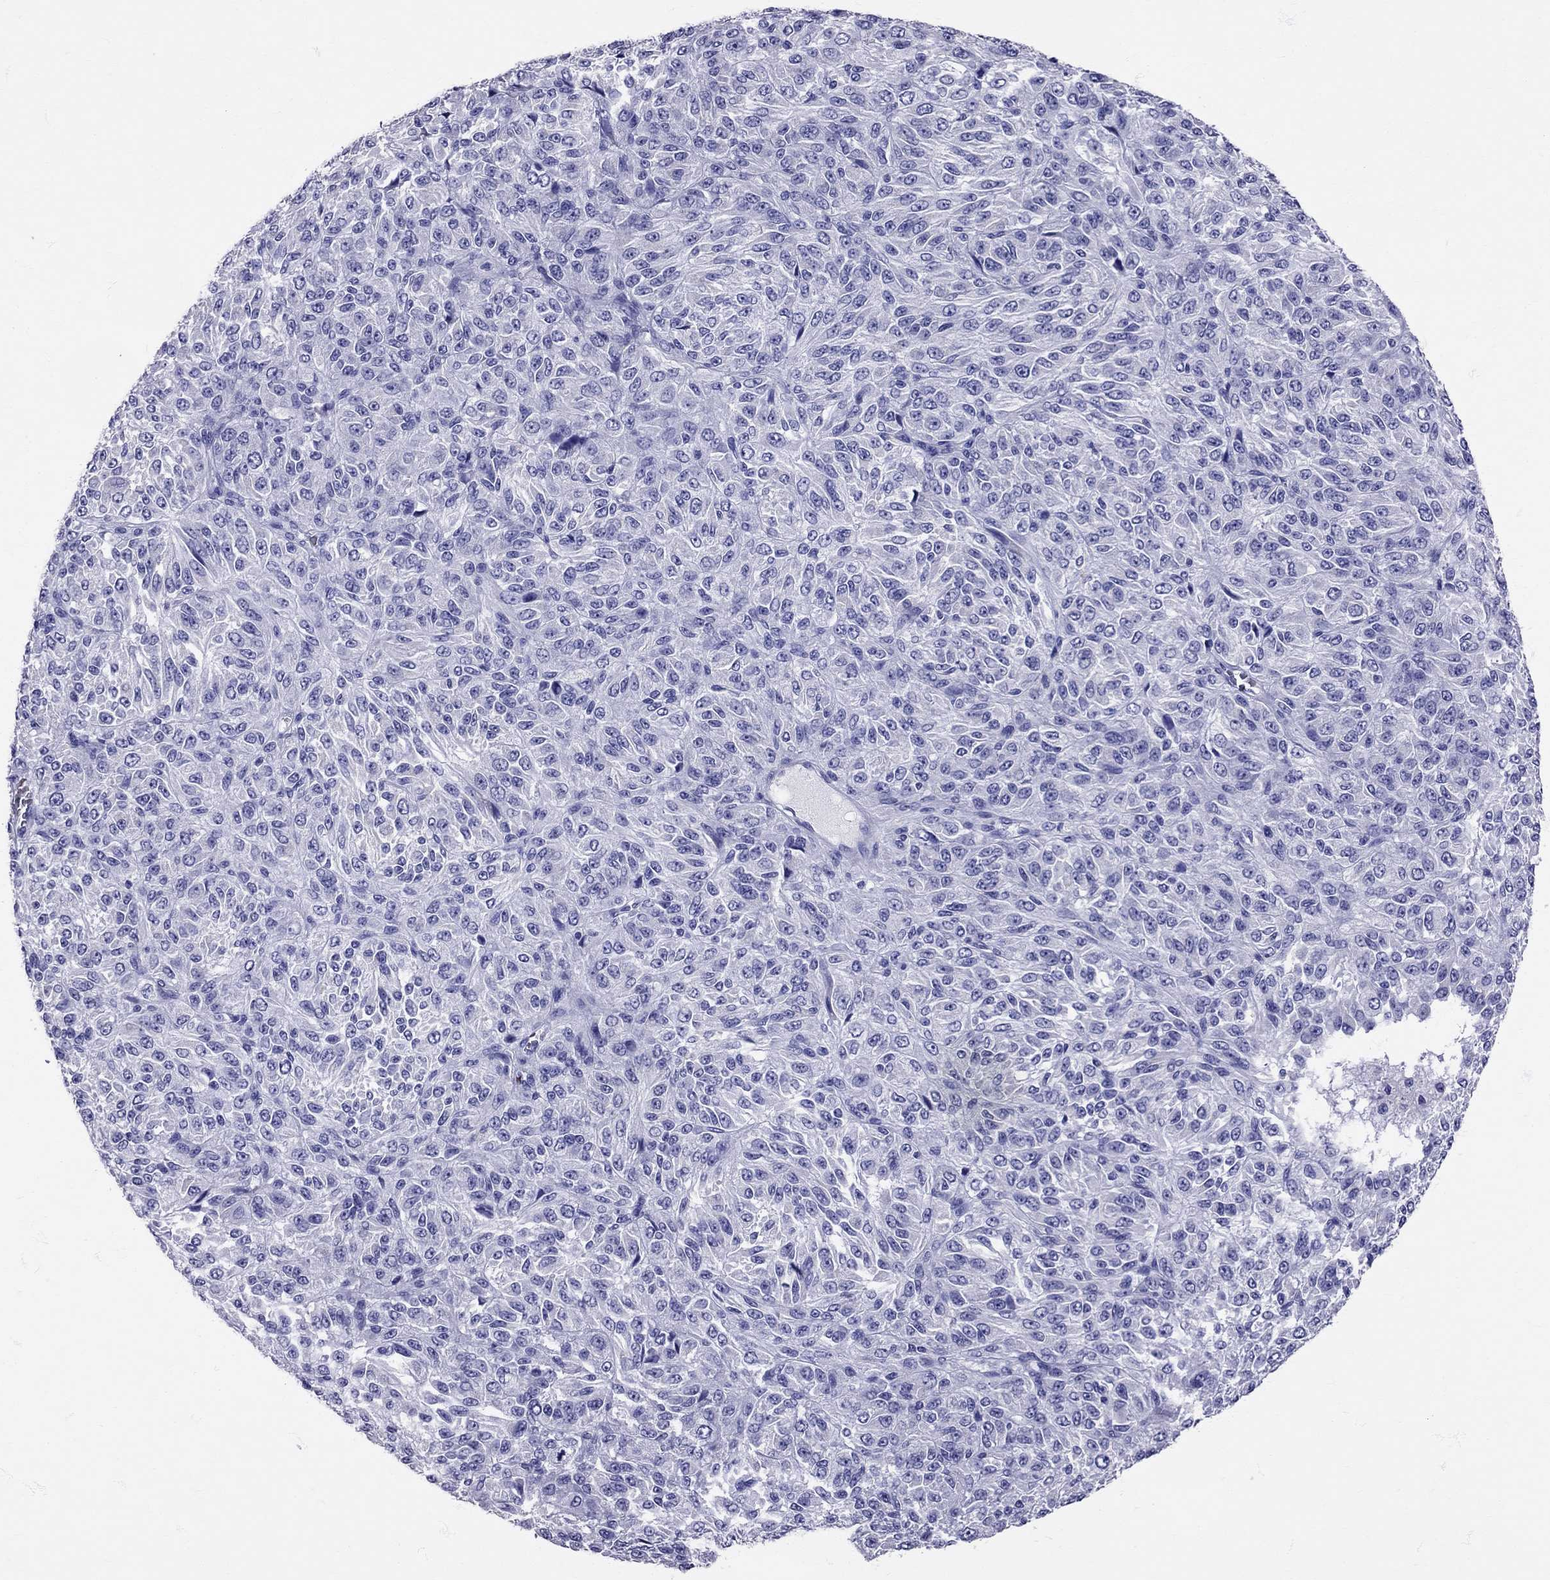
{"staining": {"intensity": "negative", "quantity": "none", "location": "none"}, "tissue": "melanoma", "cell_type": "Tumor cells", "image_type": "cancer", "snomed": [{"axis": "morphology", "description": "Malignant melanoma, Metastatic site"}, {"axis": "topography", "description": "Brain"}], "caption": "Photomicrograph shows no protein expression in tumor cells of melanoma tissue.", "gene": "TBR1", "patient": {"sex": "female", "age": 56}}